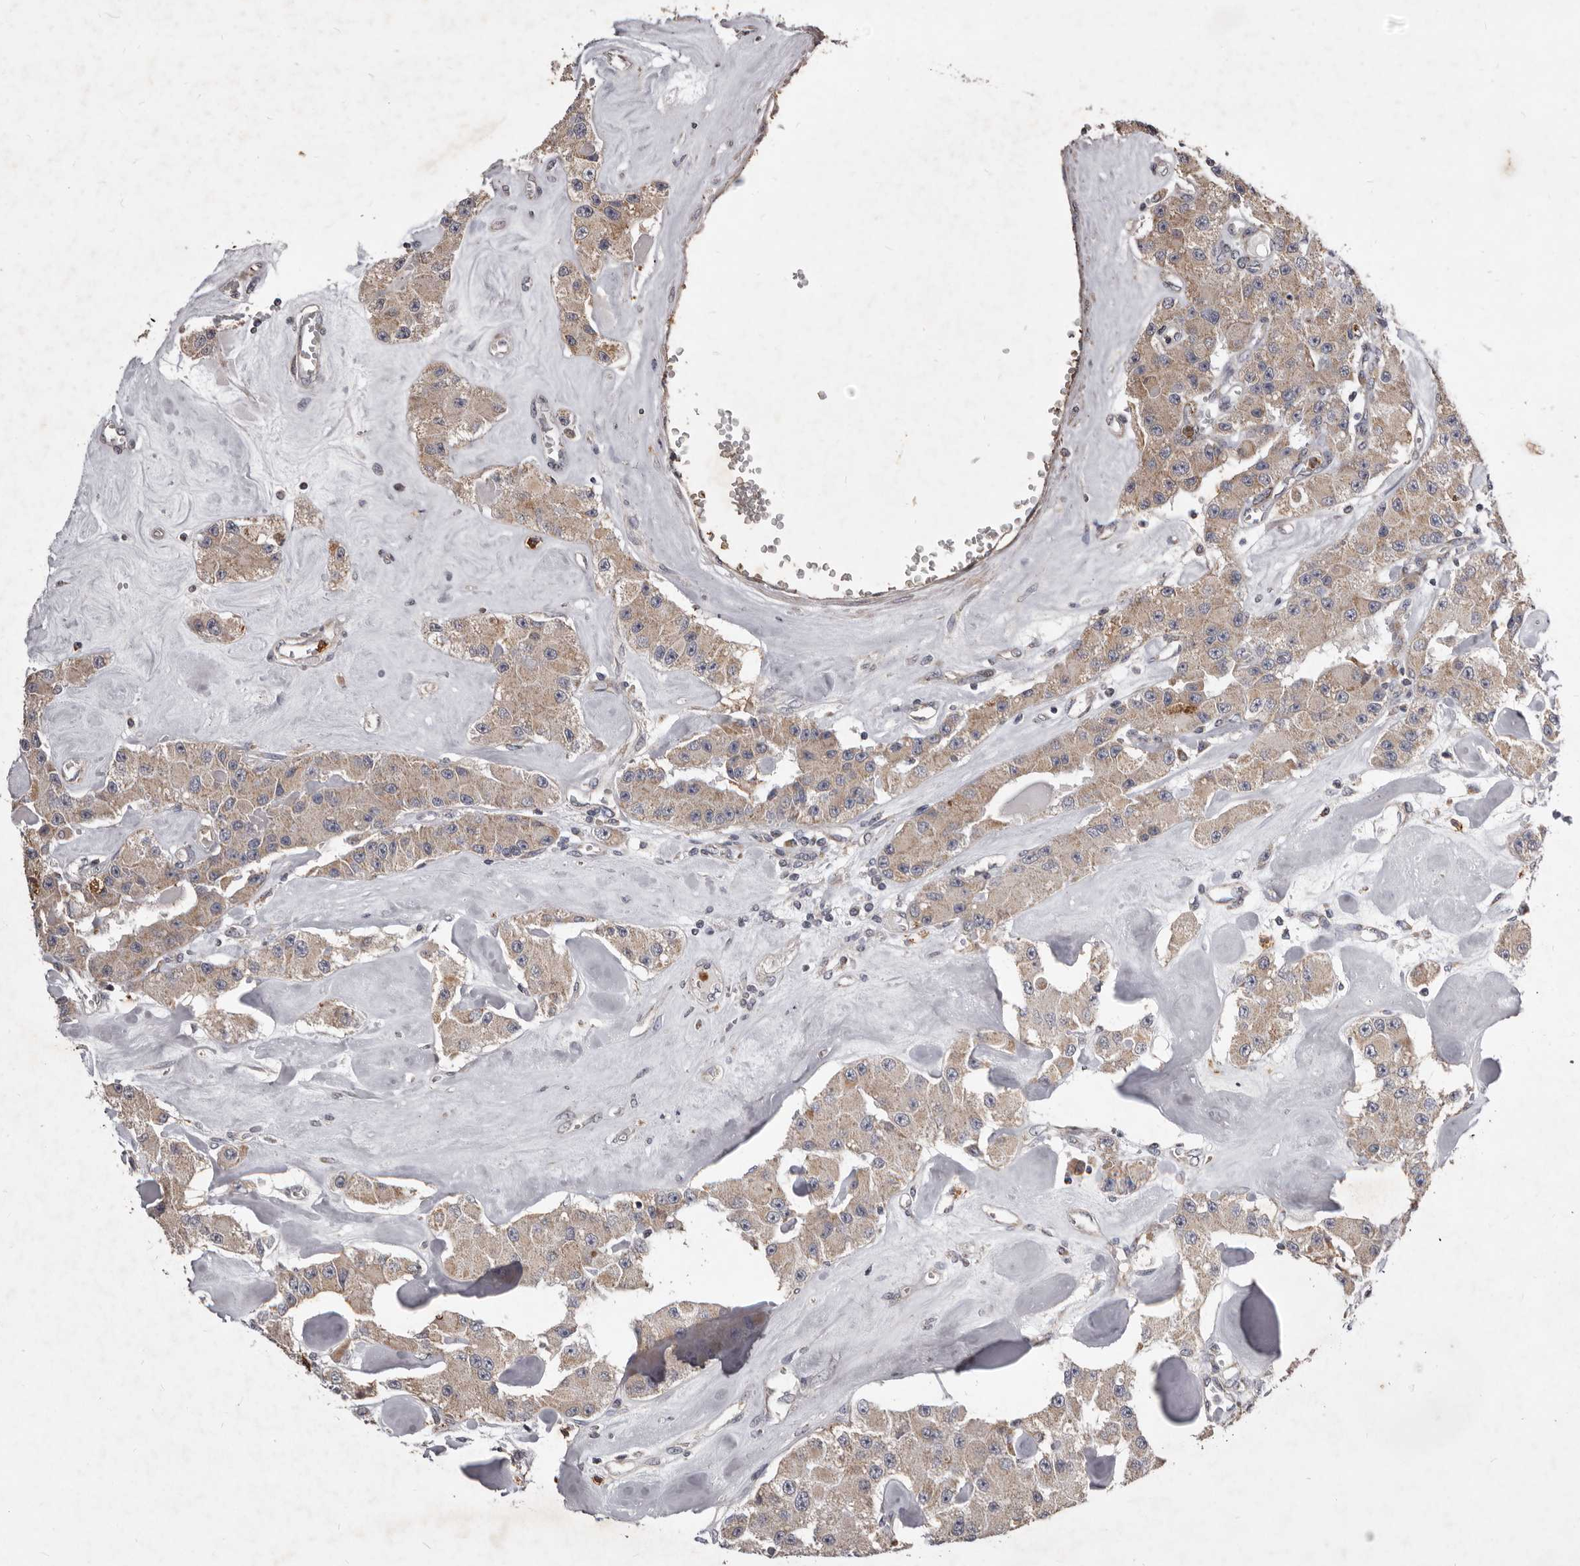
{"staining": {"intensity": "weak", "quantity": ">75%", "location": "cytoplasmic/membranous"}, "tissue": "carcinoid", "cell_type": "Tumor cells", "image_type": "cancer", "snomed": [{"axis": "morphology", "description": "Carcinoid, malignant, NOS"}, {"axis": "topography", "description": "Pancreas"}], "caption": "Protein staining shows weak cytoplasmic/membranous staining in about >75% of tumor cells in carcinoid (malignant).", "gene": "CXCL14", "patient": {"sex": "male", "age": 41}}